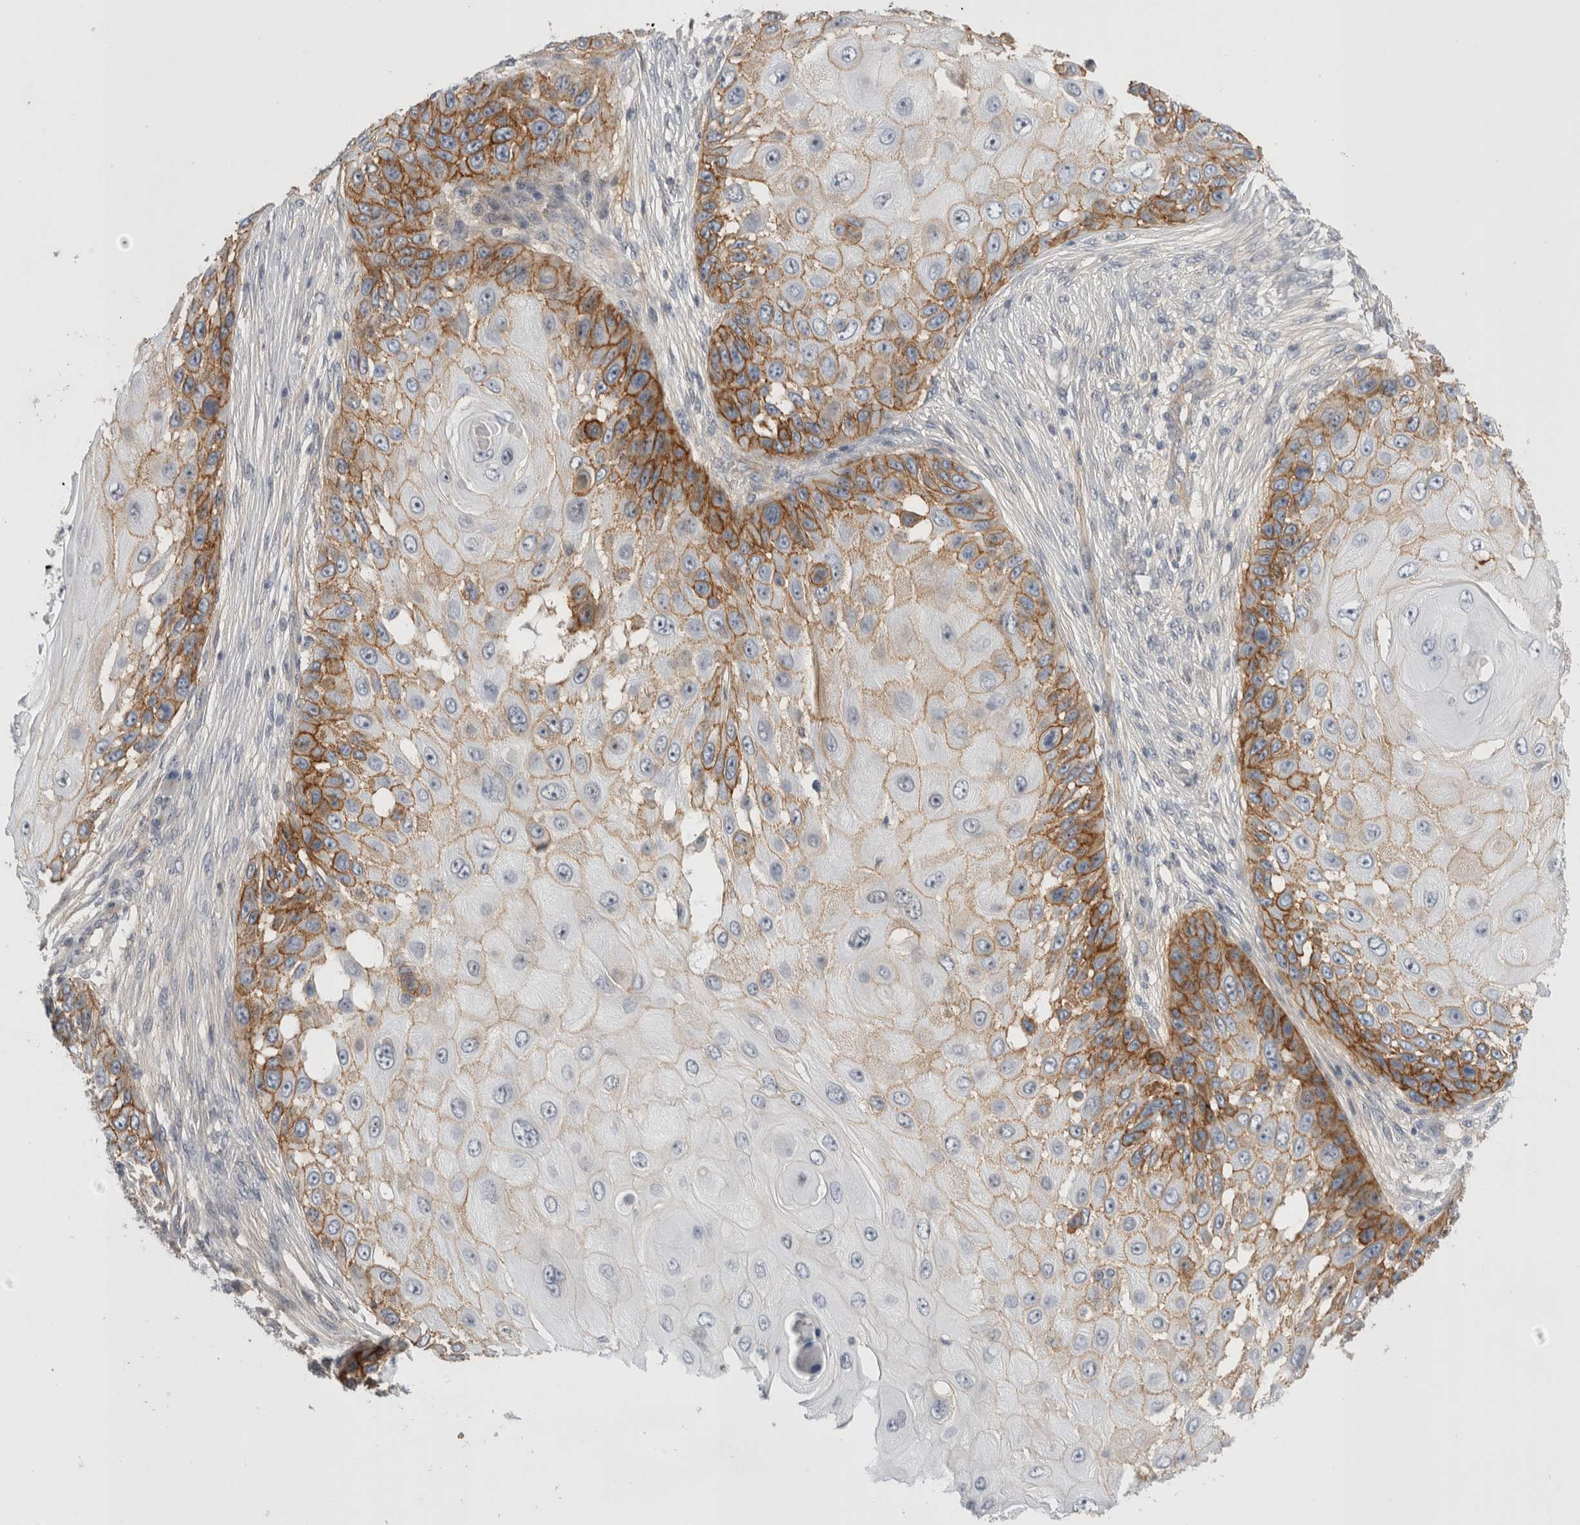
{"staining": {"intensity": "moderate", "quantity": "25%-75%", "location": "cytoplasmic/membranous"}, "tissue": "skin cancer", "cell_type": "Tumor cells", "image_type": "cancer", "snomed": [{"axis": "morphology", "description": "Squamous cell carcinoma, NOS"}, {"axis": "topography", "description": "Skin"}], "caption": "The histopathology image reveals staining of skin squamous cell carcinoma, revealing moderate cytoplasmic/membranous protein expression (brown color) within tumor cells.", "gene": "VANGL1", "patient": {"sex": "female", "age": 44}}